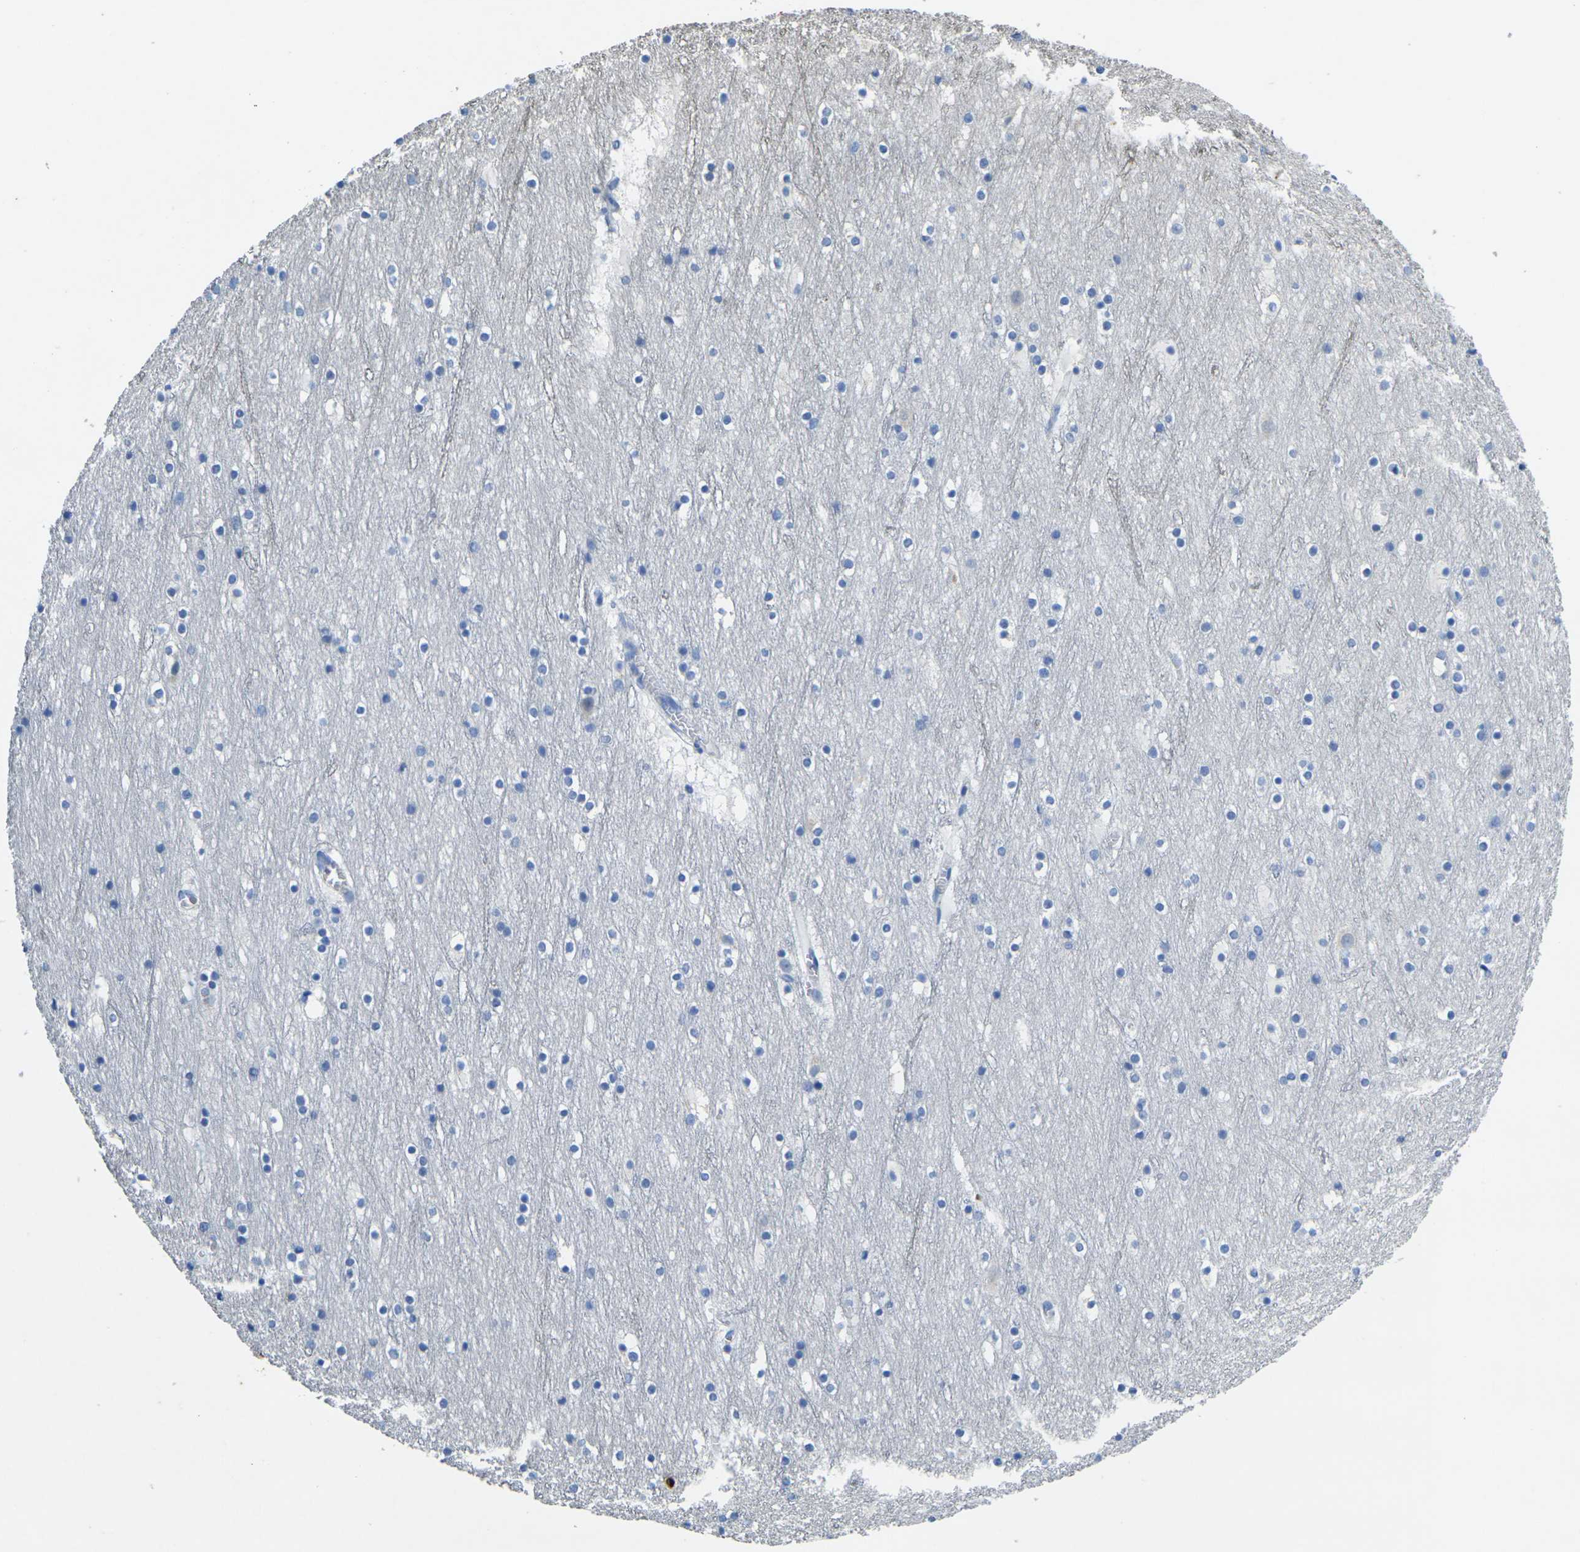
{"staining": {"intensity": "negative", "quantity": "none", "location": "none"}, "tissue": "cerebral cortex", "cell_type": "Endothelial cells", "image_type": "normal", "snomed": [{"axis": "morphology", "description": "Normal tissue, NOS"}, {"axis": "topography", "description": "Cerebral cortex"}], "caption": "A high-resolution photomicrograph shows IHC staining of unremarkable cerebral cortex, which displays no significant expression in endothelial cells.", "gene": "S100A9", "patient": {"sex": "male", "age": 45}}